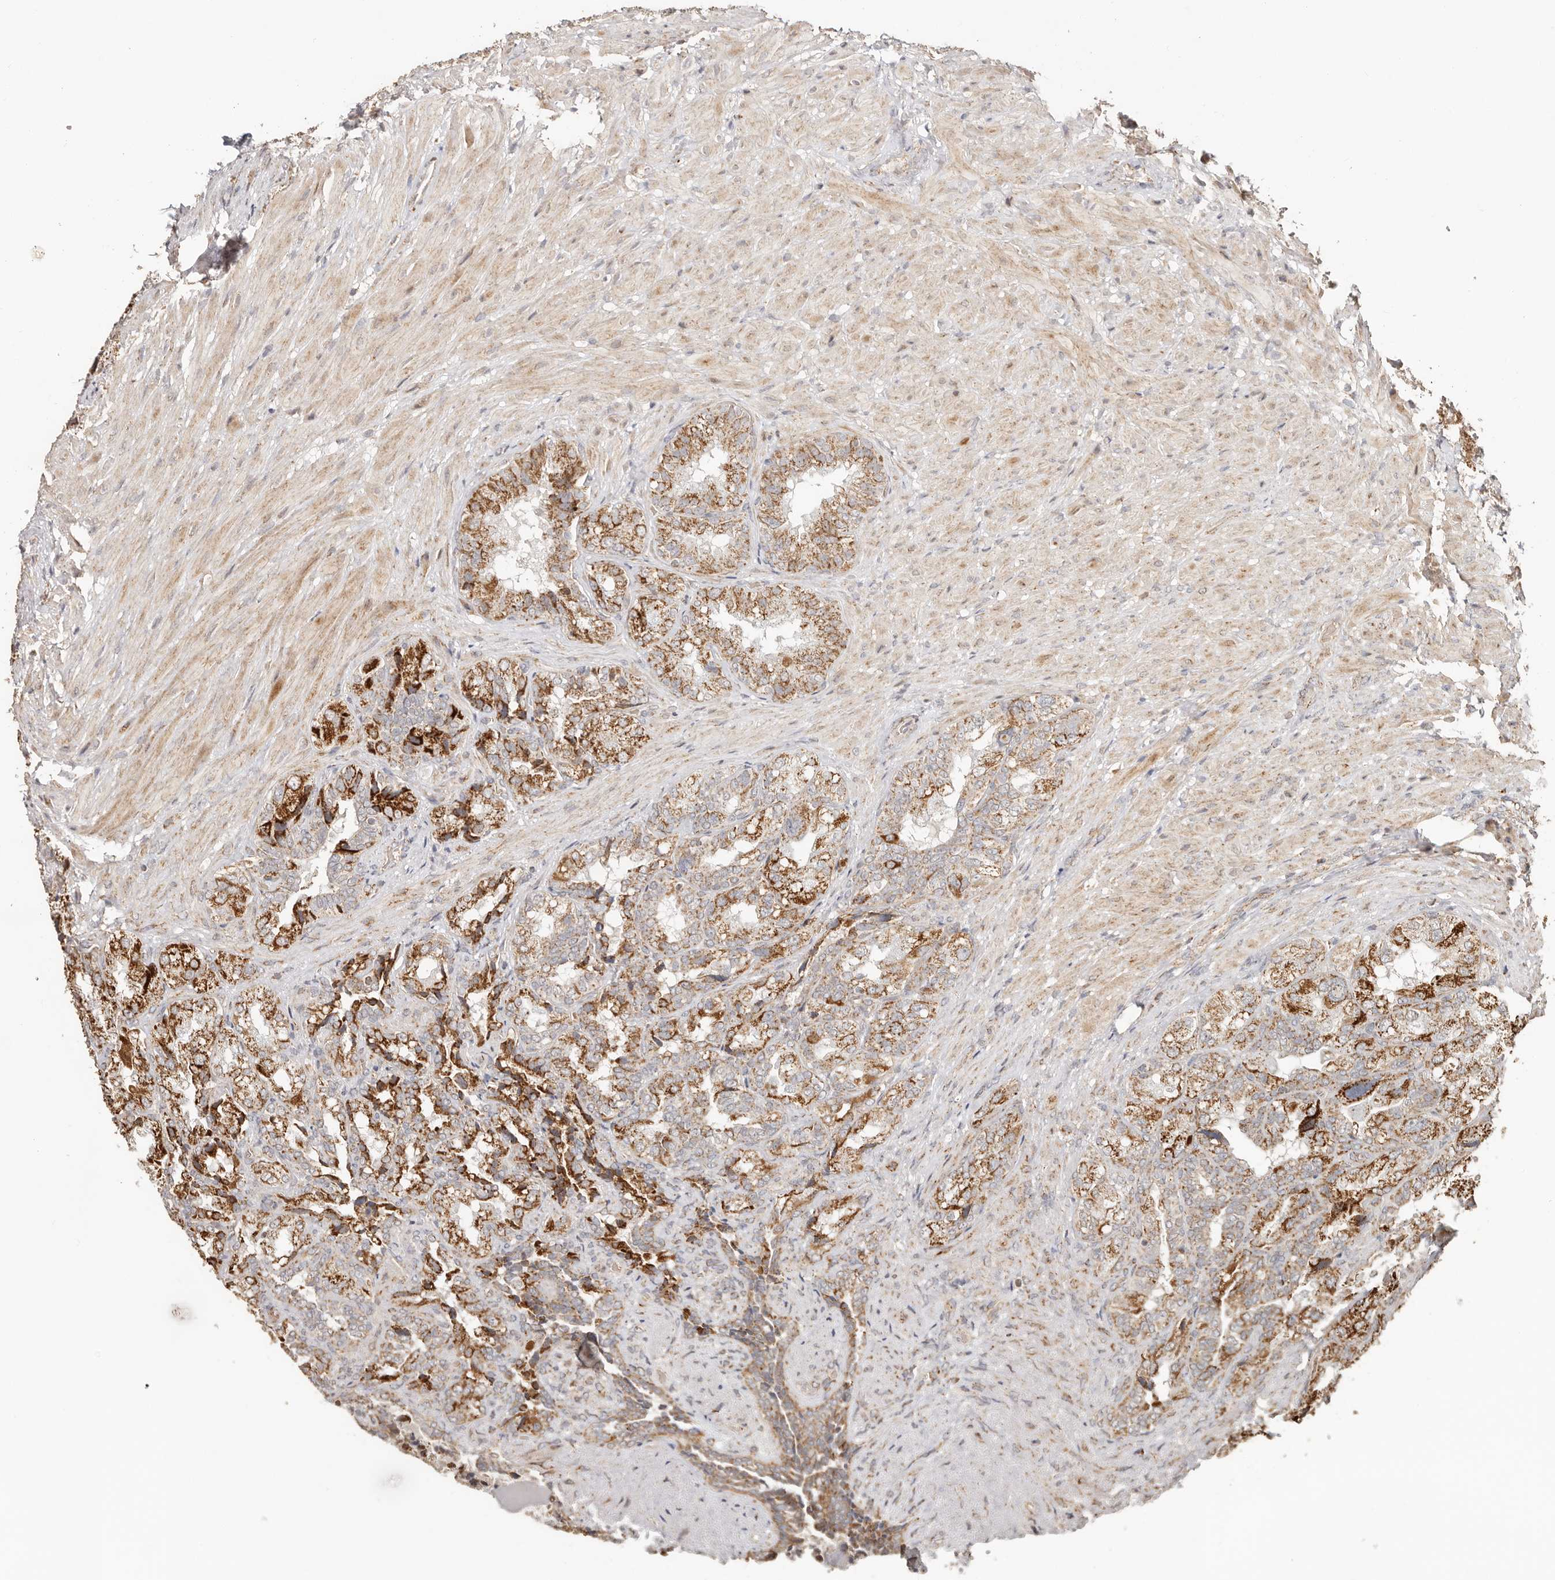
{"staining": {"intensity": "moderate", "quantity": ">75%", "location": "cytoplasmic/membranous"}, "tissue": "seminal vesicle", "cell_type": "Glandular cells", "image_type": "normal", "snomed": [{"axis": "morphology", "description": "Normal tissue, NOS"}, {"axis": "topography", "description": "Seminal veicle"}, {"axis": "topography", "description": "Peripheral nerve tissue"}], "caption": "Immunohistochemical staining of normal human seminal vesicle shows medium levels of moderate cytoplasmic/membranous staining in about >75% of glandular cells.", "gene": "NDUFB11", "patient": {"sex": "male", "age": 63}}